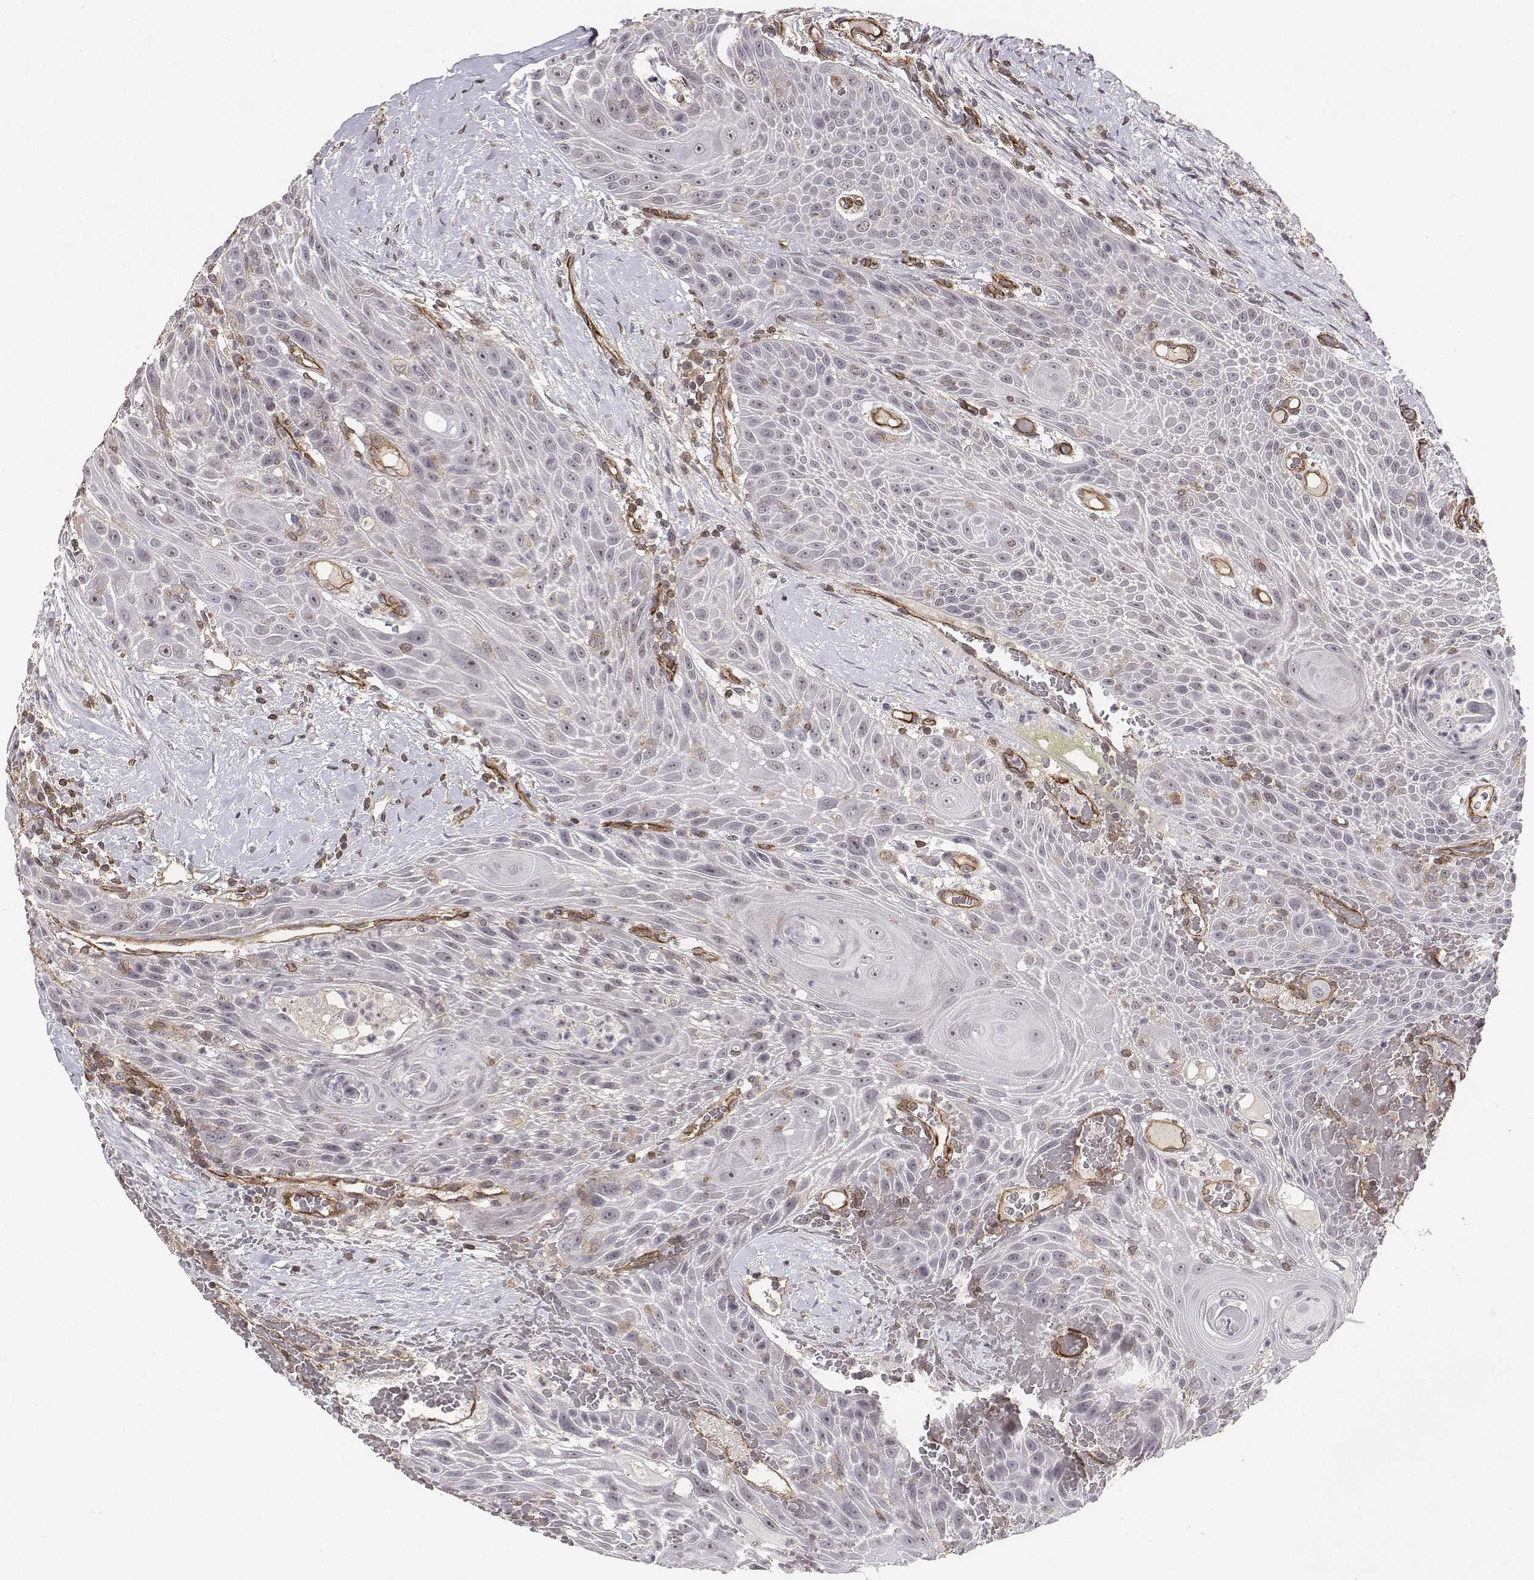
{"staining": {"intensity": "negative", "quantity": "none", "location": "none"}, "tissue": "head and neck cancer", "cell_type": "Tumor cells", "image_type": "cancer", "snomed": [{"axis": "morphology", "description": "Squamous cell carcinoma, NOS"}, {"axis": "topography", "description": "Head-Neck"}], "caption": "An image of human head and neck squamous cell carcinoma is negative for staining in tumor cells. Nuclei are stained in blue.", "gene": "PTPRG", "patient": {"sex": "male", "age": 69}}